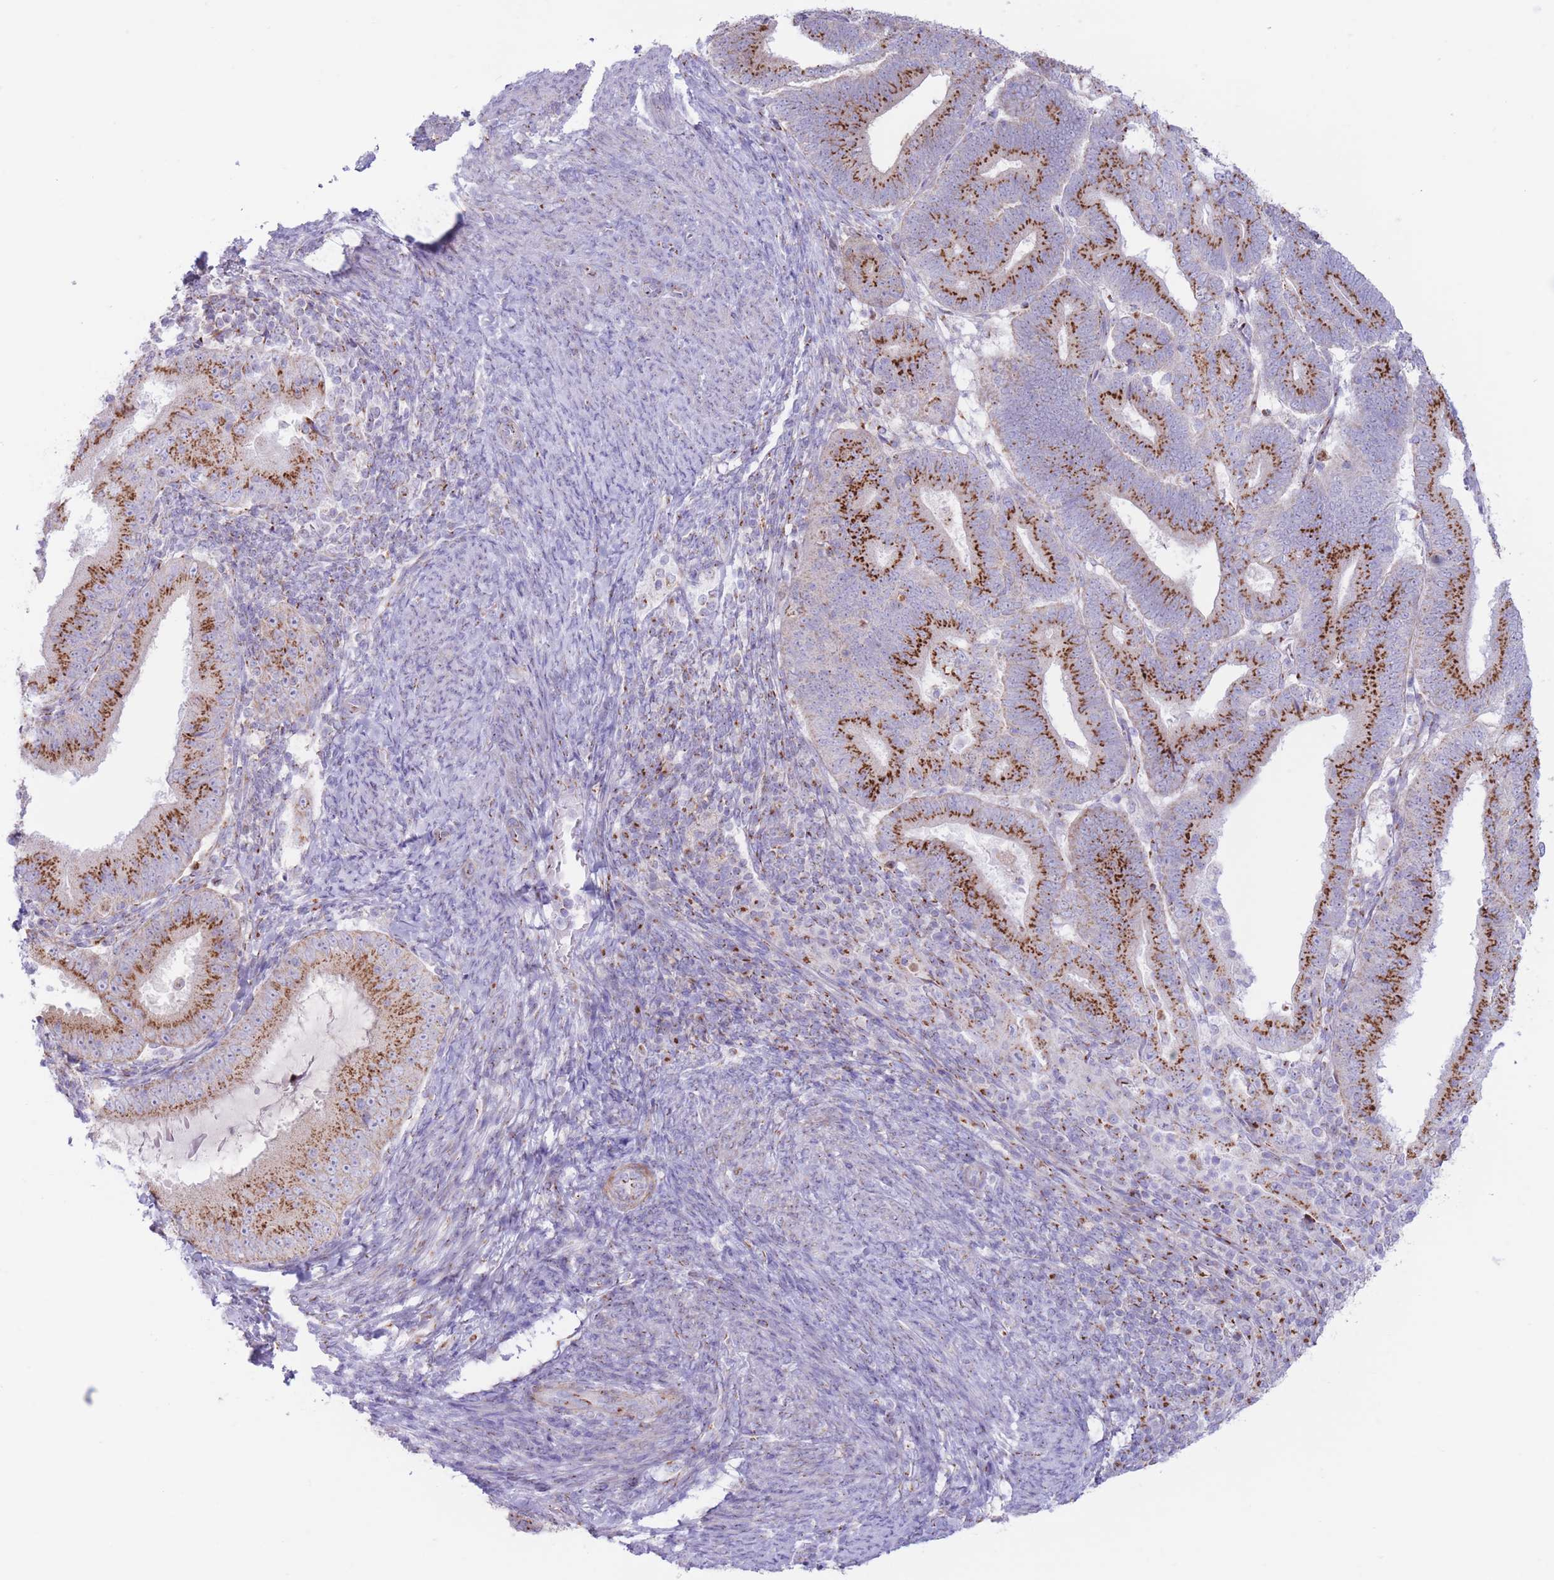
{"staining": {"intensity": "strong", "quantity": ">75%", "location": "cytoplasmic/membranous"}, "tissue": "endometrial cancer", "cell_type": "Tumor cells", "image_type": "cancer", "snomed": [{"axis": "morphology", "description": "Adenocarcinoma, NOS"}, {"axis": "topography", "description": "Endometrium"}], "caption": "Immunohistochemistry (IHC) (DAB) staining of human endometrial adenocarcinoma reveals strong cytoplasmic/membranous protein expression in about >75% of tumor cells.", "gene": "MPND", "patient": {"sex": "female", "age": 70}}